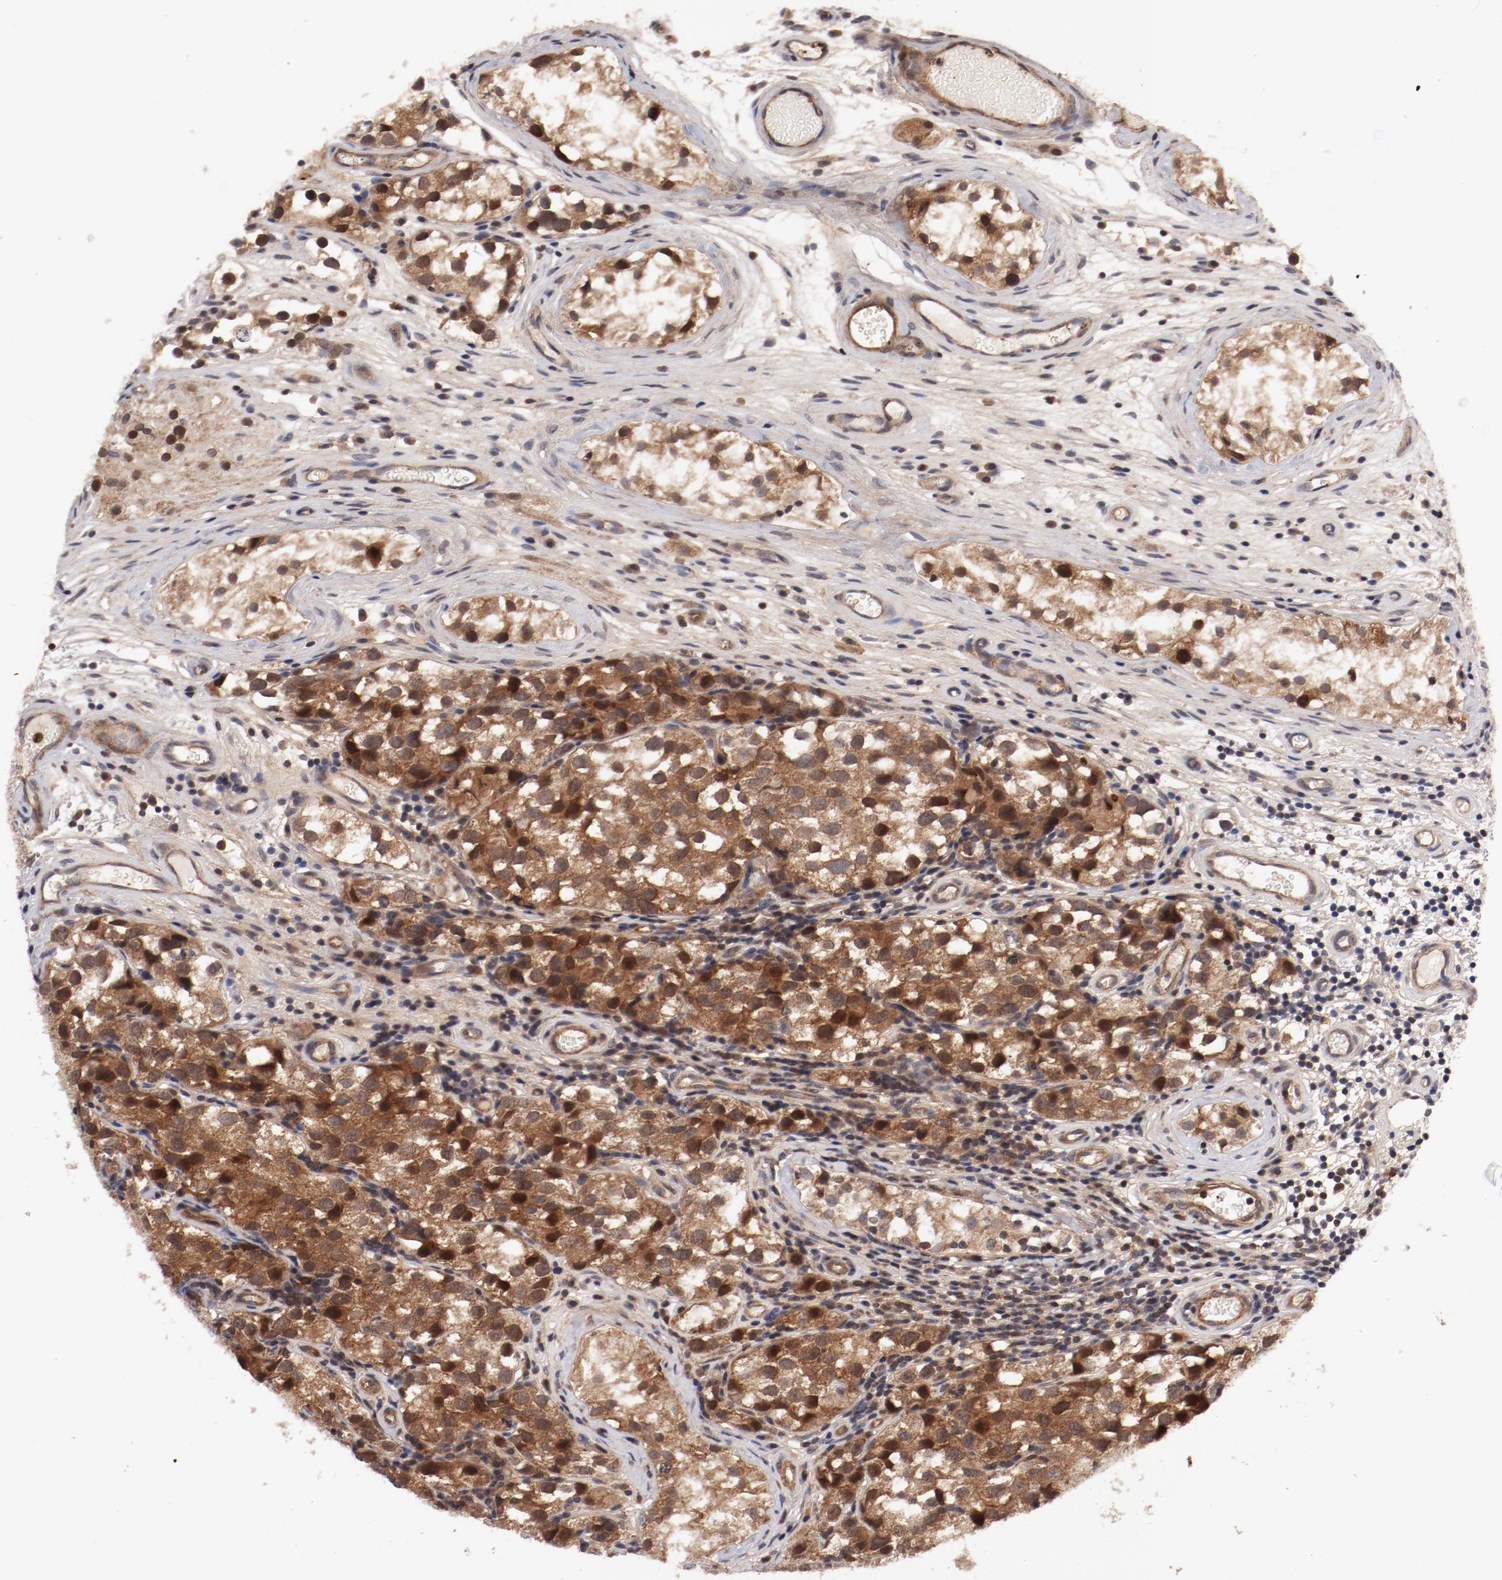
{"staining": {"intensity": "moderate", "quantity": ">75%", "location": "cytoplasmic/membranous,nuclear"}, "tissue": "testis cancer", "cell_type": "Tumor cells", "image_type": "cancer", "snomed": [{"axis": "morphology", "description": "Seminoma, NOS"}, {"axis": "topography", "description": "Testis"}], "caption": "Testis cancer stained with a protein marker reveals moderate staining in tumor cells.", "gene": "GUF1", "patient": {"sex": "male", "age": 39}}